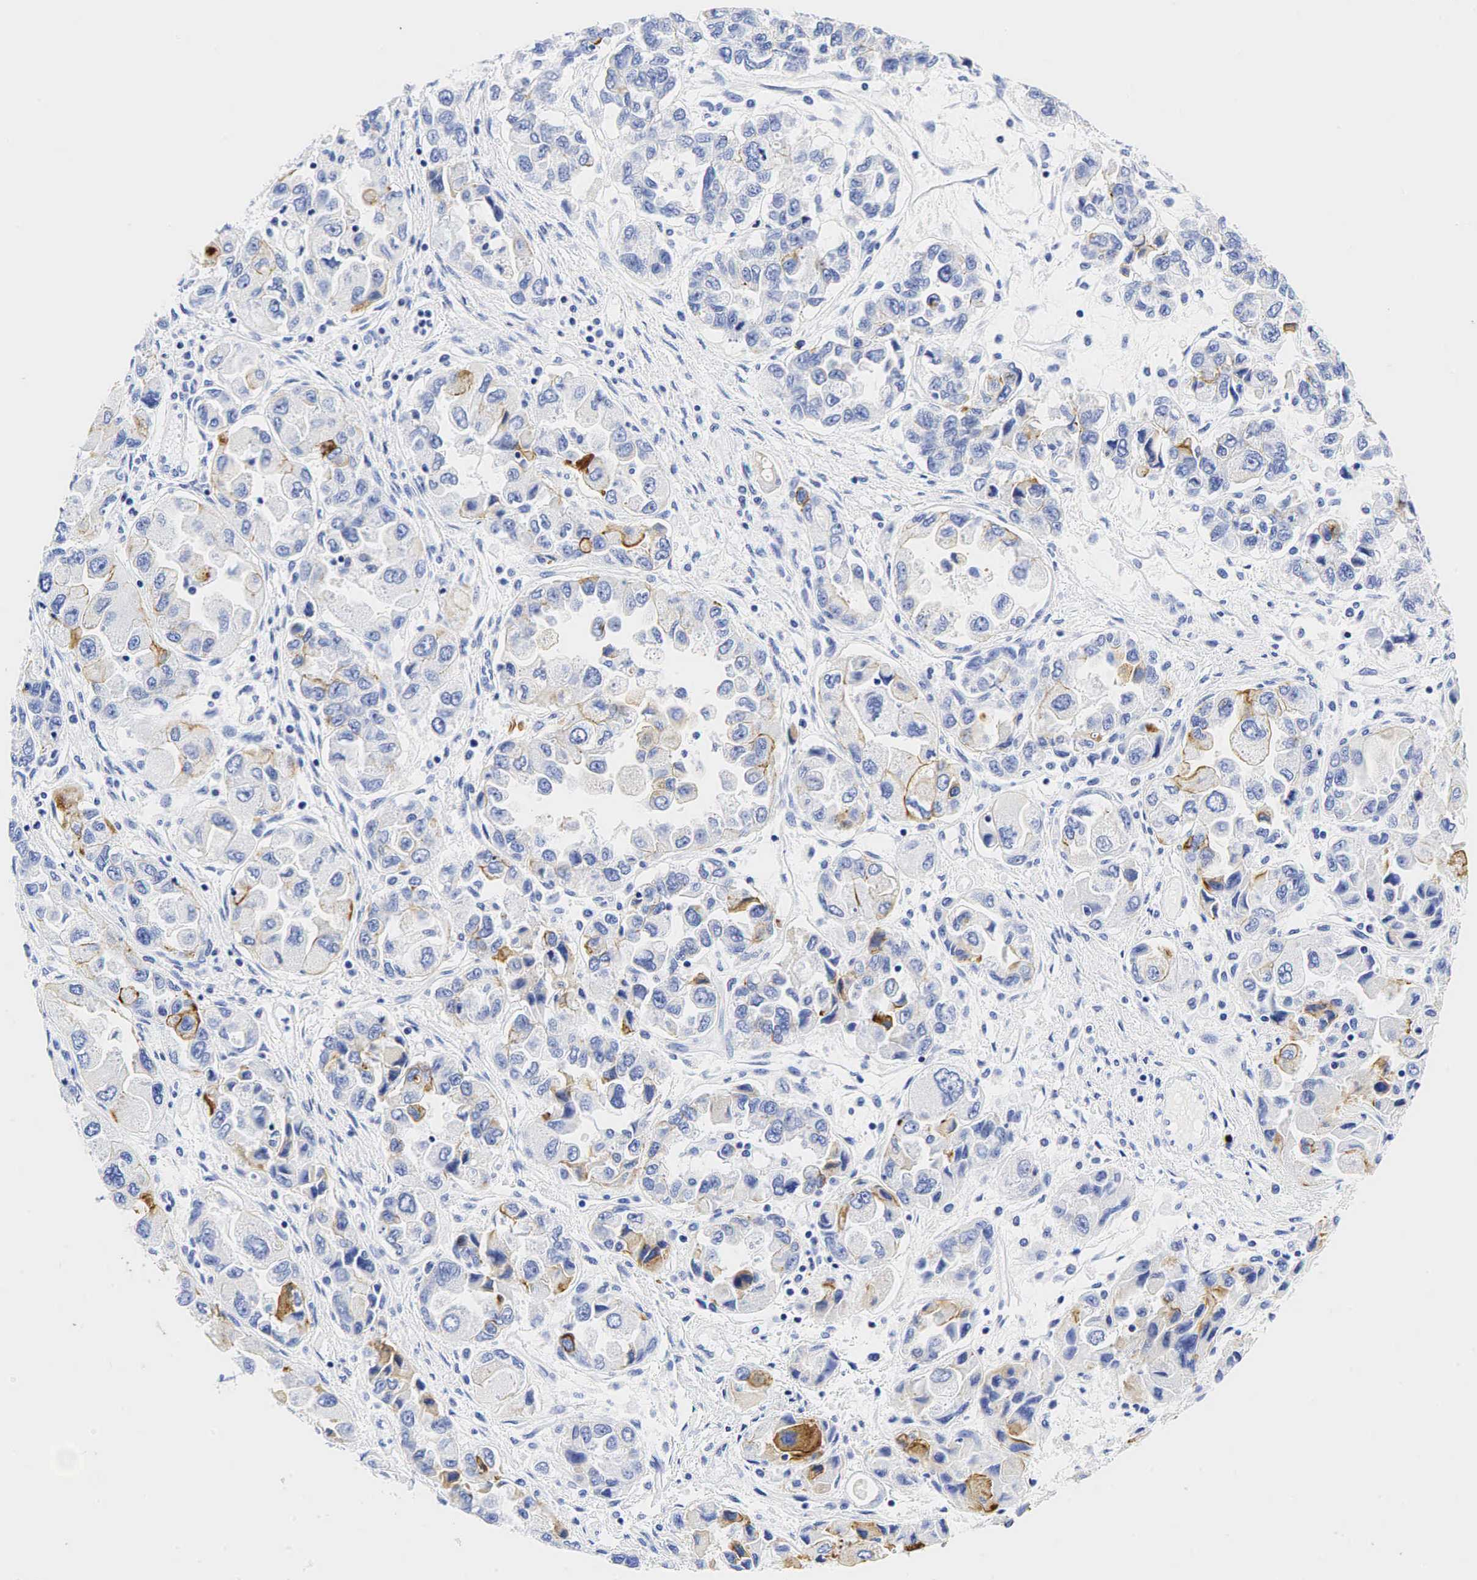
{"staining": {"intensity": "weak", "quantity": "<25%", "location": "cytoplasmic/membranous"}, "tissue": "ovarian cancer", "cell_type": "Tumor cells", "image_type": "cancer", "snomed": [{"axis": "morphology", "description": "Cystadenocarcinoma, serous, NOS"}, {"axis": "topography", "description": "Ovary"}], "caption": "Tumor cells are negative for brown protein staining in ovarian cancer (serous cystadenocarcinoma). (DAB (3,3'-diaminobenzidine) immunohistochemistry (IHC), high magnification).", "gene": "KRT7", "patient": {"sex": "female", "age": 84}}